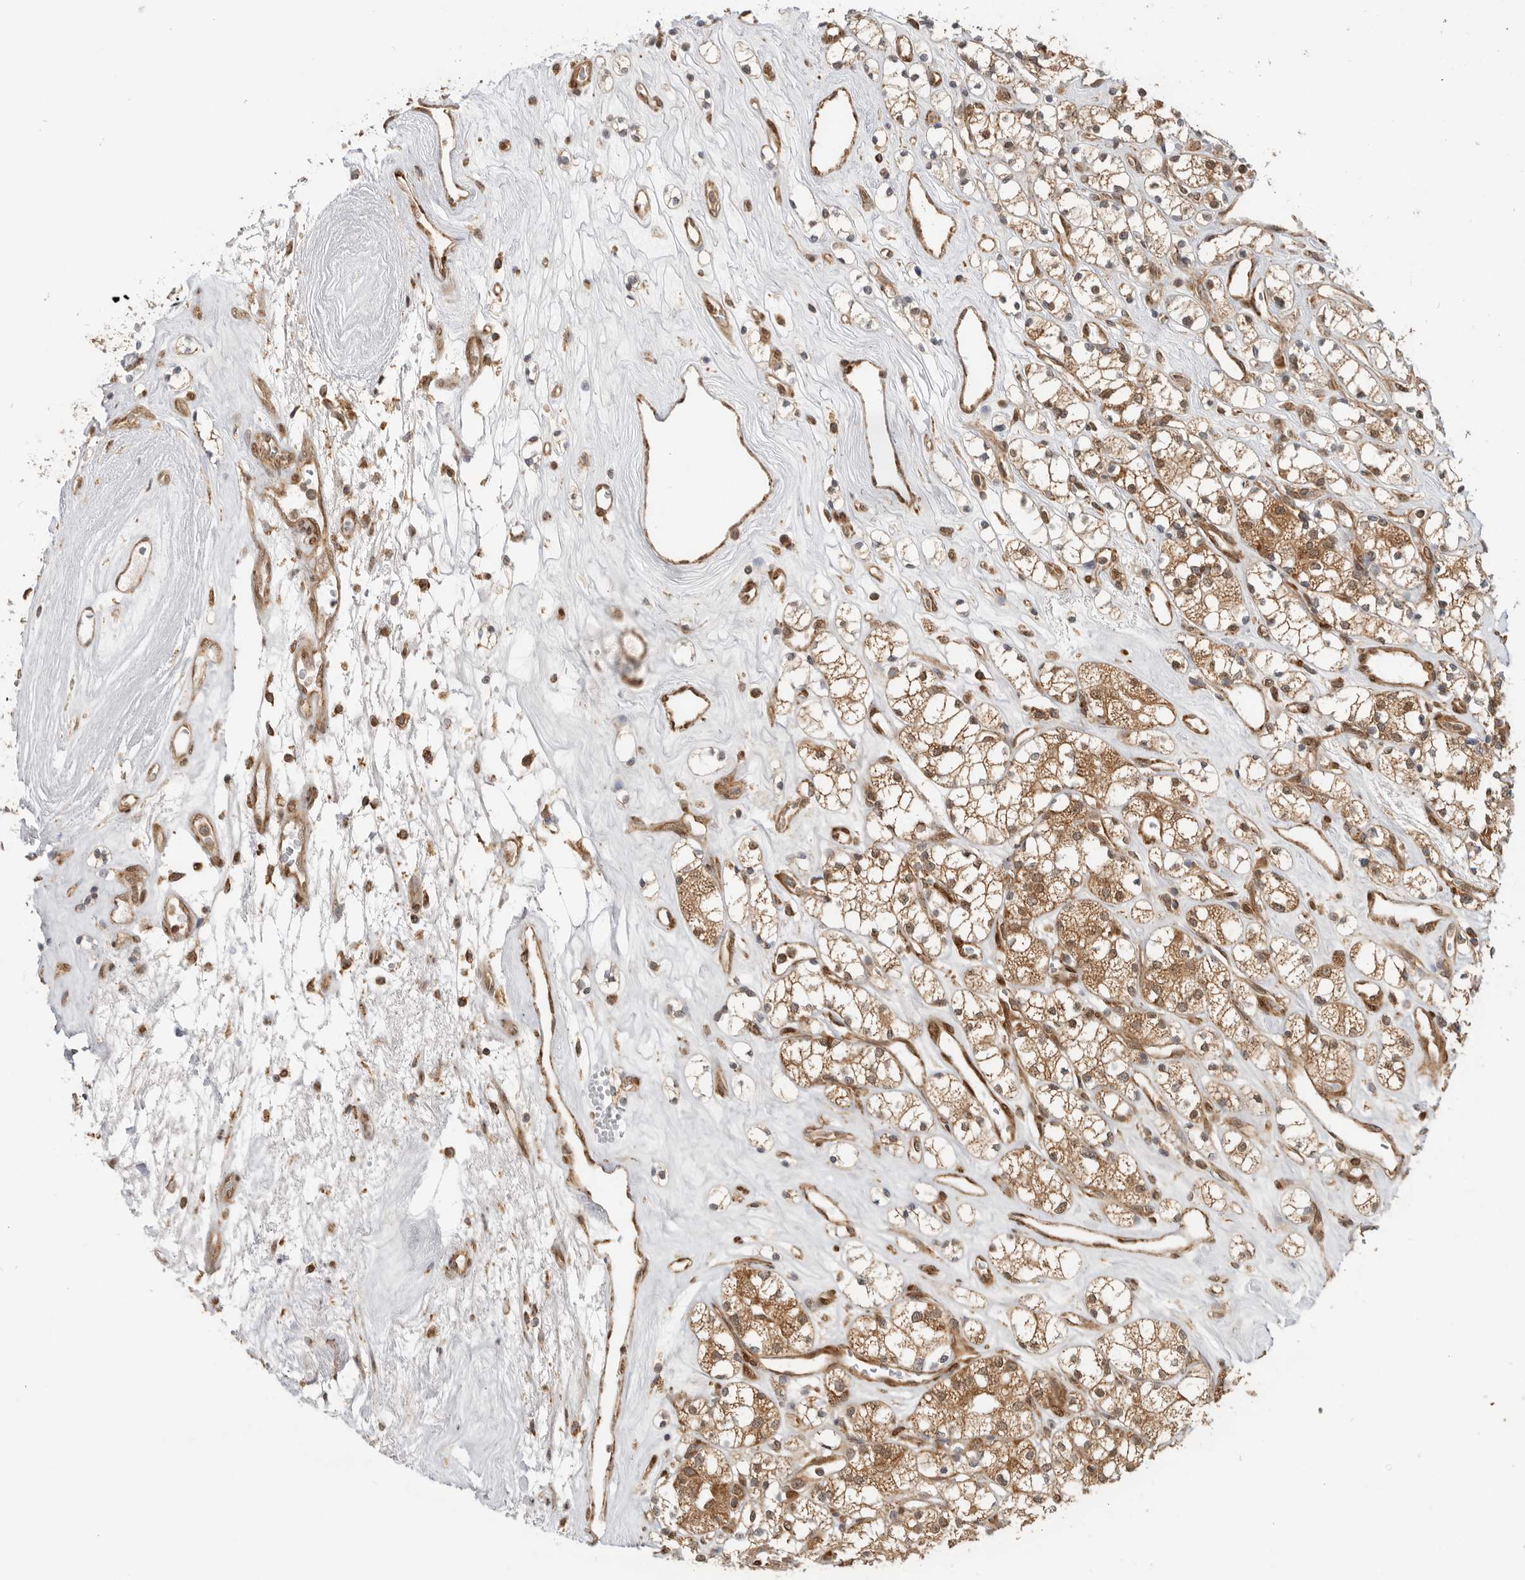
{"staining": {"intensity": "moderate", "quantity": ">75%", "location": "cytoplasmic/membranous"}, "tissue": "renal cancer", "cell_type": "Tumor cells", "image_type": "cancer", "snomed": [{"axis": "morphology", "description": "Adenocarcinoma, NOS"}, {"axis": "topography", "description": "Kidney"}], "caption": "A micrograph of human renal cancer (adenocarcinoma) stained for a protein exhibits moderate cytoplasmic/membranous brown staining in tumor cells.", "gene": "DCAF8", "patient": {"sex": "male", "age": 77}}